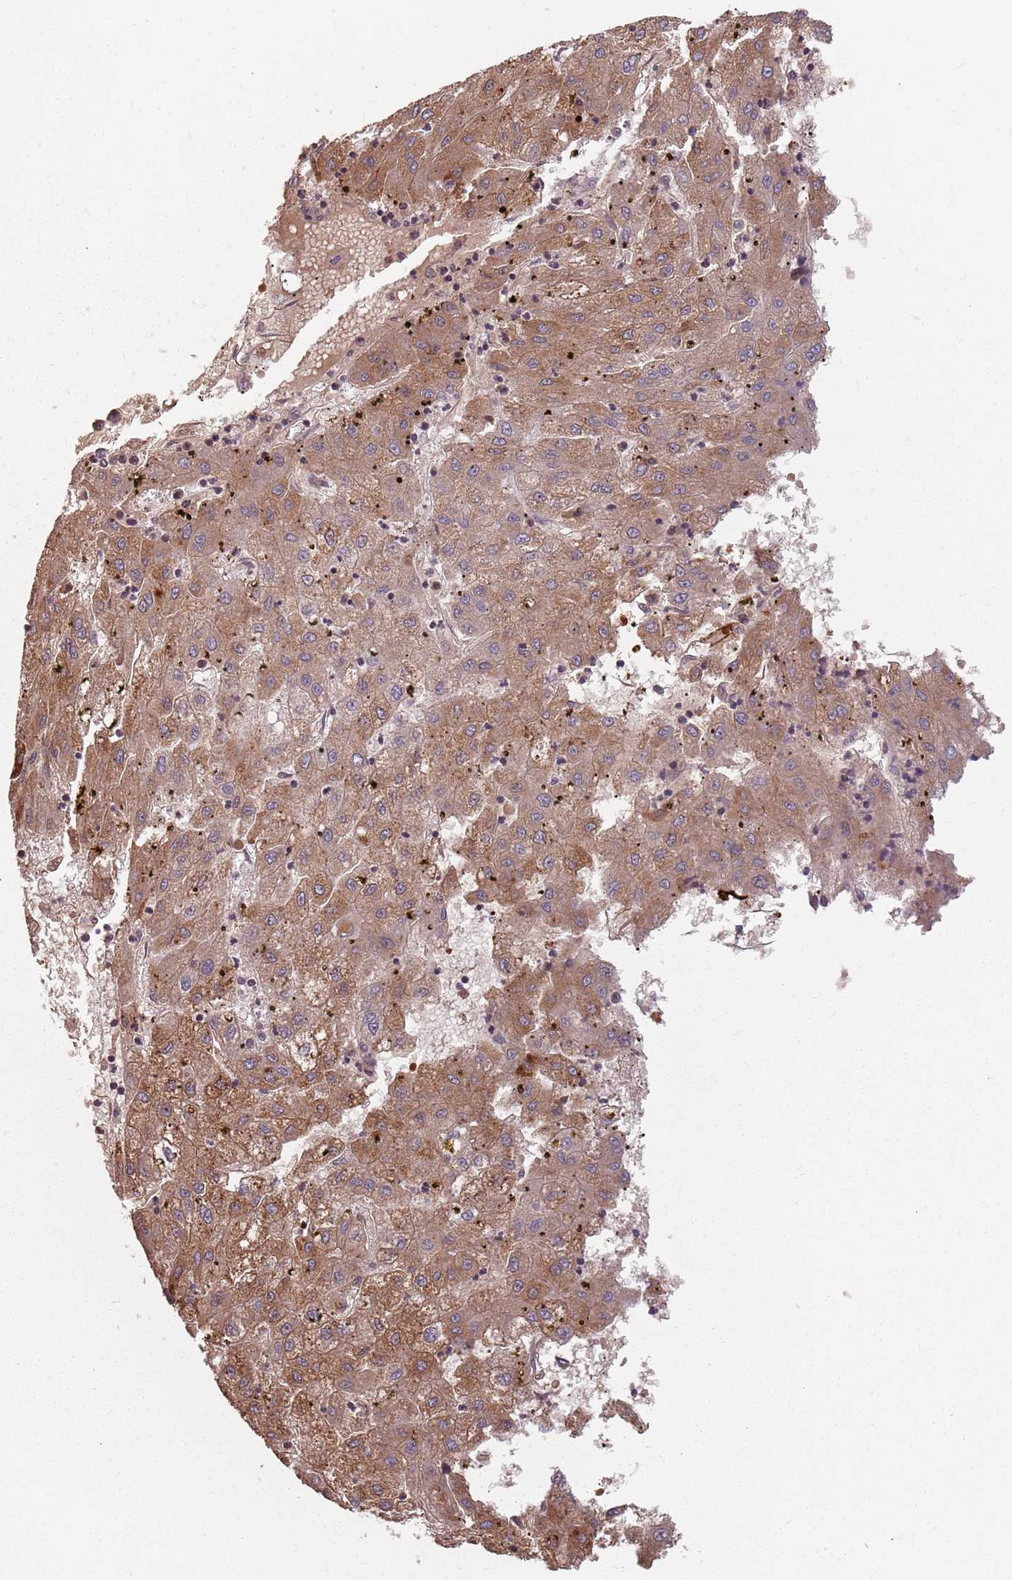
{"staining": {"intensity": "moderate", "quantity": ">75%", "location": "cytoplasmic/membranous"}, "tissue": "liver cancer", "cell_type": "Tumor cells", "image_type": "cancer", "snomed": [{"axis": "morphology", "description": "Carcinoma, Hepatocellular, NOS"}, {"axis": "topography", "description": "Liver"}], "caption": "DAB immunohistochemical staining of hepatocellular carcinoma (liver) reveals moderate cytoplasmic/membranous protein positivity in approximately >75% of tumor cells. The staining was performed using DAB (3,3'-diaminobenzidine) to visualize the protein expression in brown, while the nuclei were stained in blue with hematoxylin (Magnification: 20x).", "gene": "GPR180", "patient": {"sex": "male", "age": 72}}